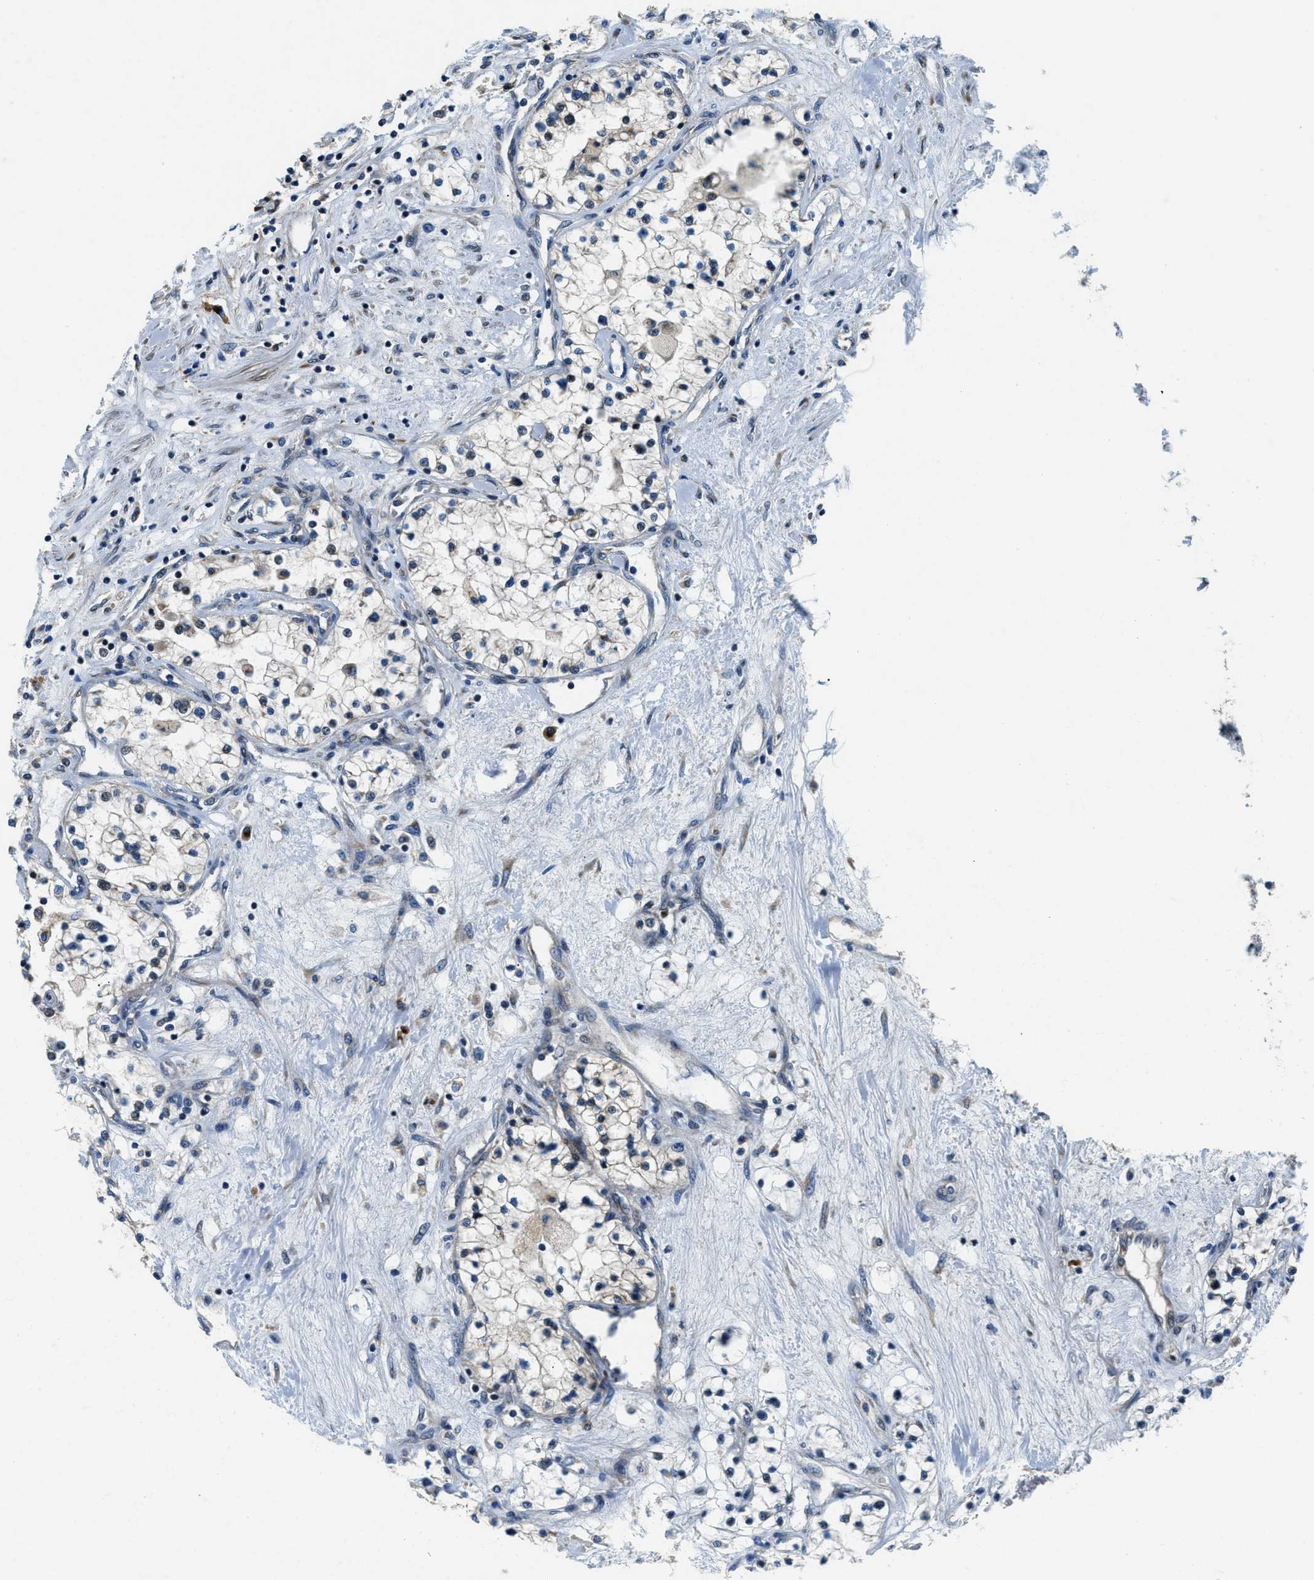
{"staining": {"intensity": "negative", "quantity": "none", "location": "none"}, "tissue": "renal cancer", "cell_type": "Tumor cells", "image_type": "cancer", "snomed": [{"axis": "morphology", "description": "Adenocarcinoma, NOS"}, {"axis": "topography", "description": "Kidney"}], "caption": "Immunohistochemical staining of human renal adenocarcinoma displays no significant positivity in tumor cells.", "gene": "FUT8", "patient": {"sex": "male", "age": 68}}